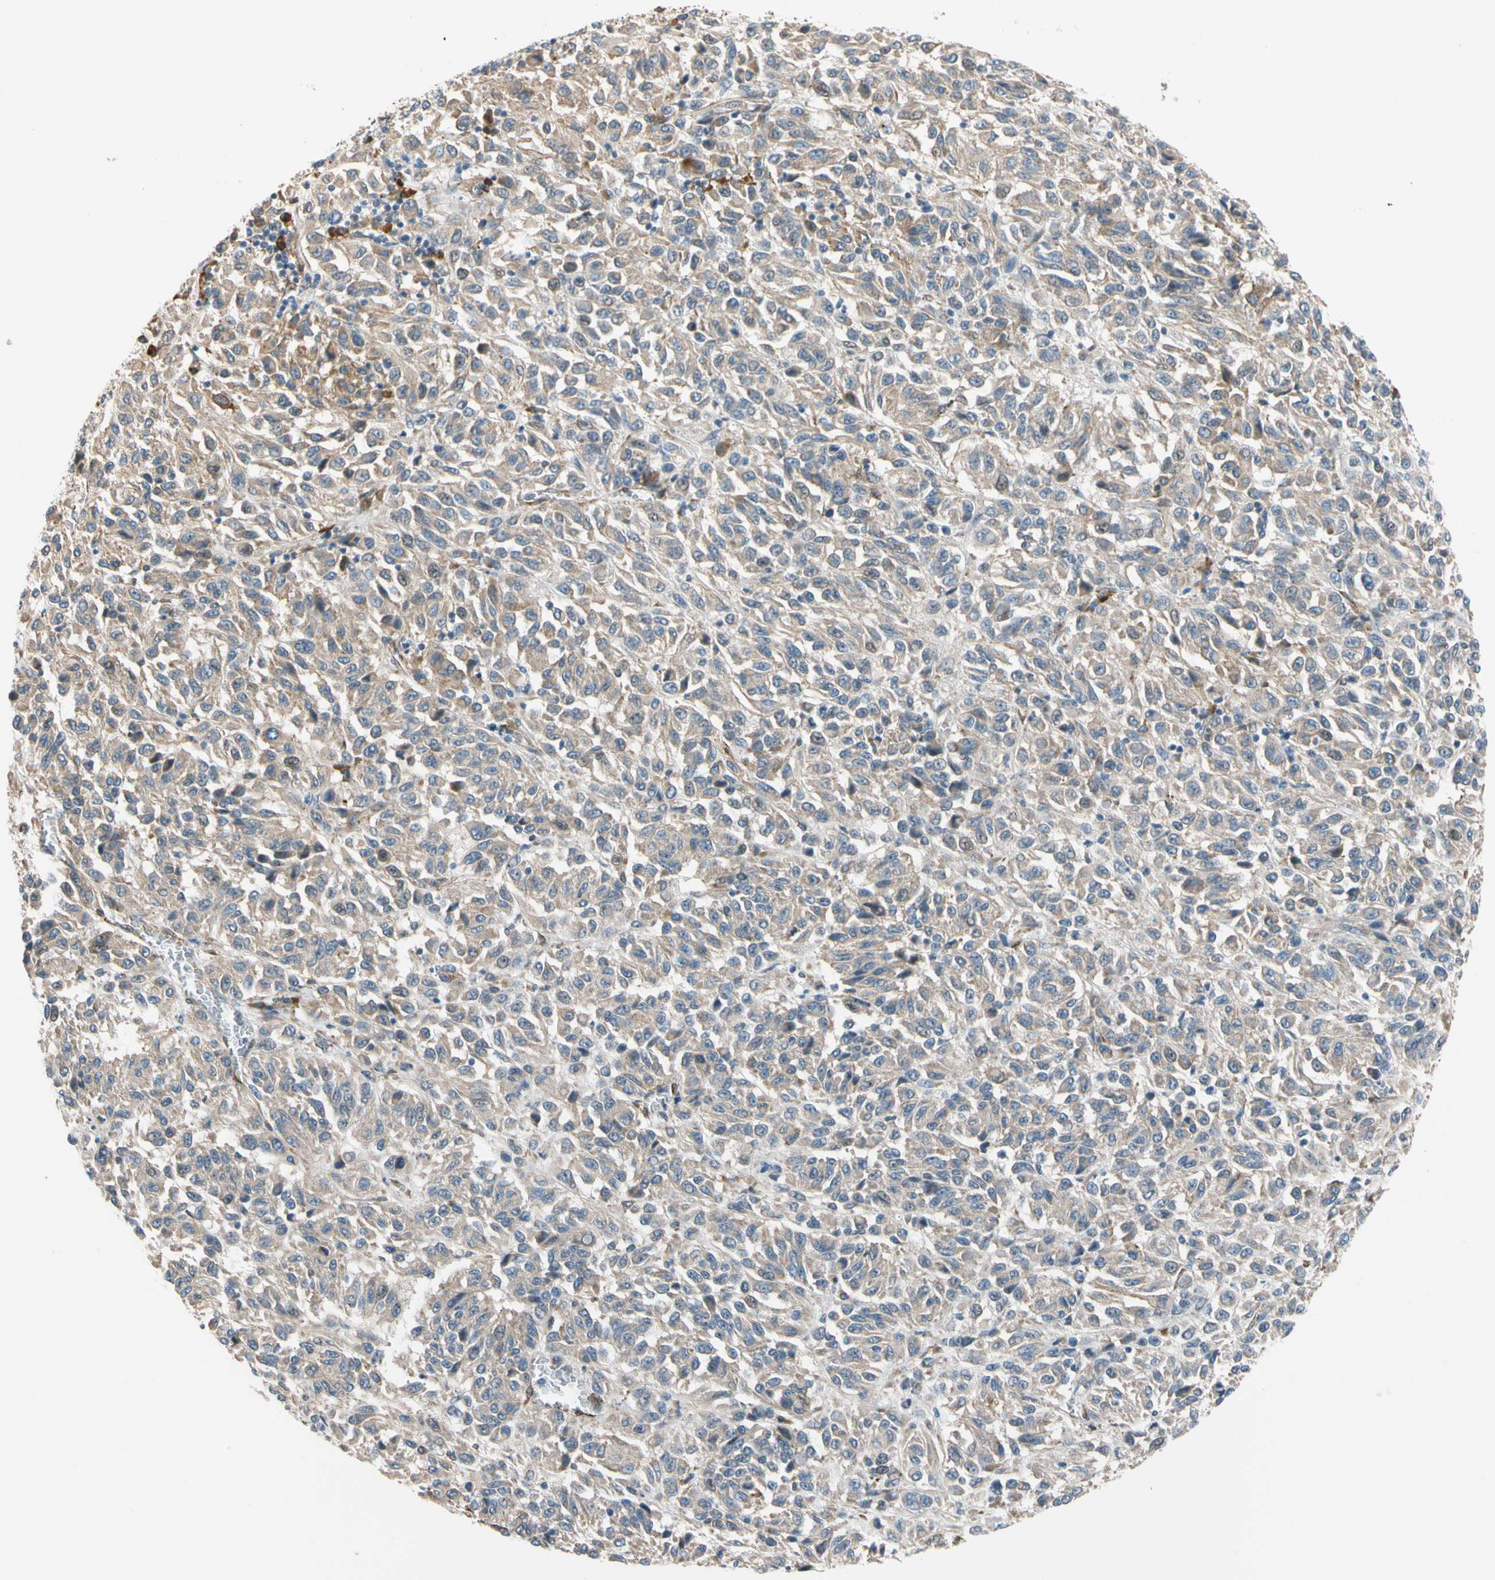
{"staining": {"intensity": "moderate", "quantity": ">75%", "location": "cytoplasmic/membranous"}, "tissue": "melanoma", "cell_type": "Tumor cells", "image_type": "cancer", "snomed": [{"axis": "morphology", "description": "Malignant melanoma, Metastatic site"}, {"axis": "topography", "description": "Lung"}], "caption": "Melanoma stained with DAB IHC demonstrates medium levels of moderate cytoplasmic/membranous expression in about >75% of tumor cells.", "gene": "LIMK2", "patient": {"sex": "male", "age": 64}}